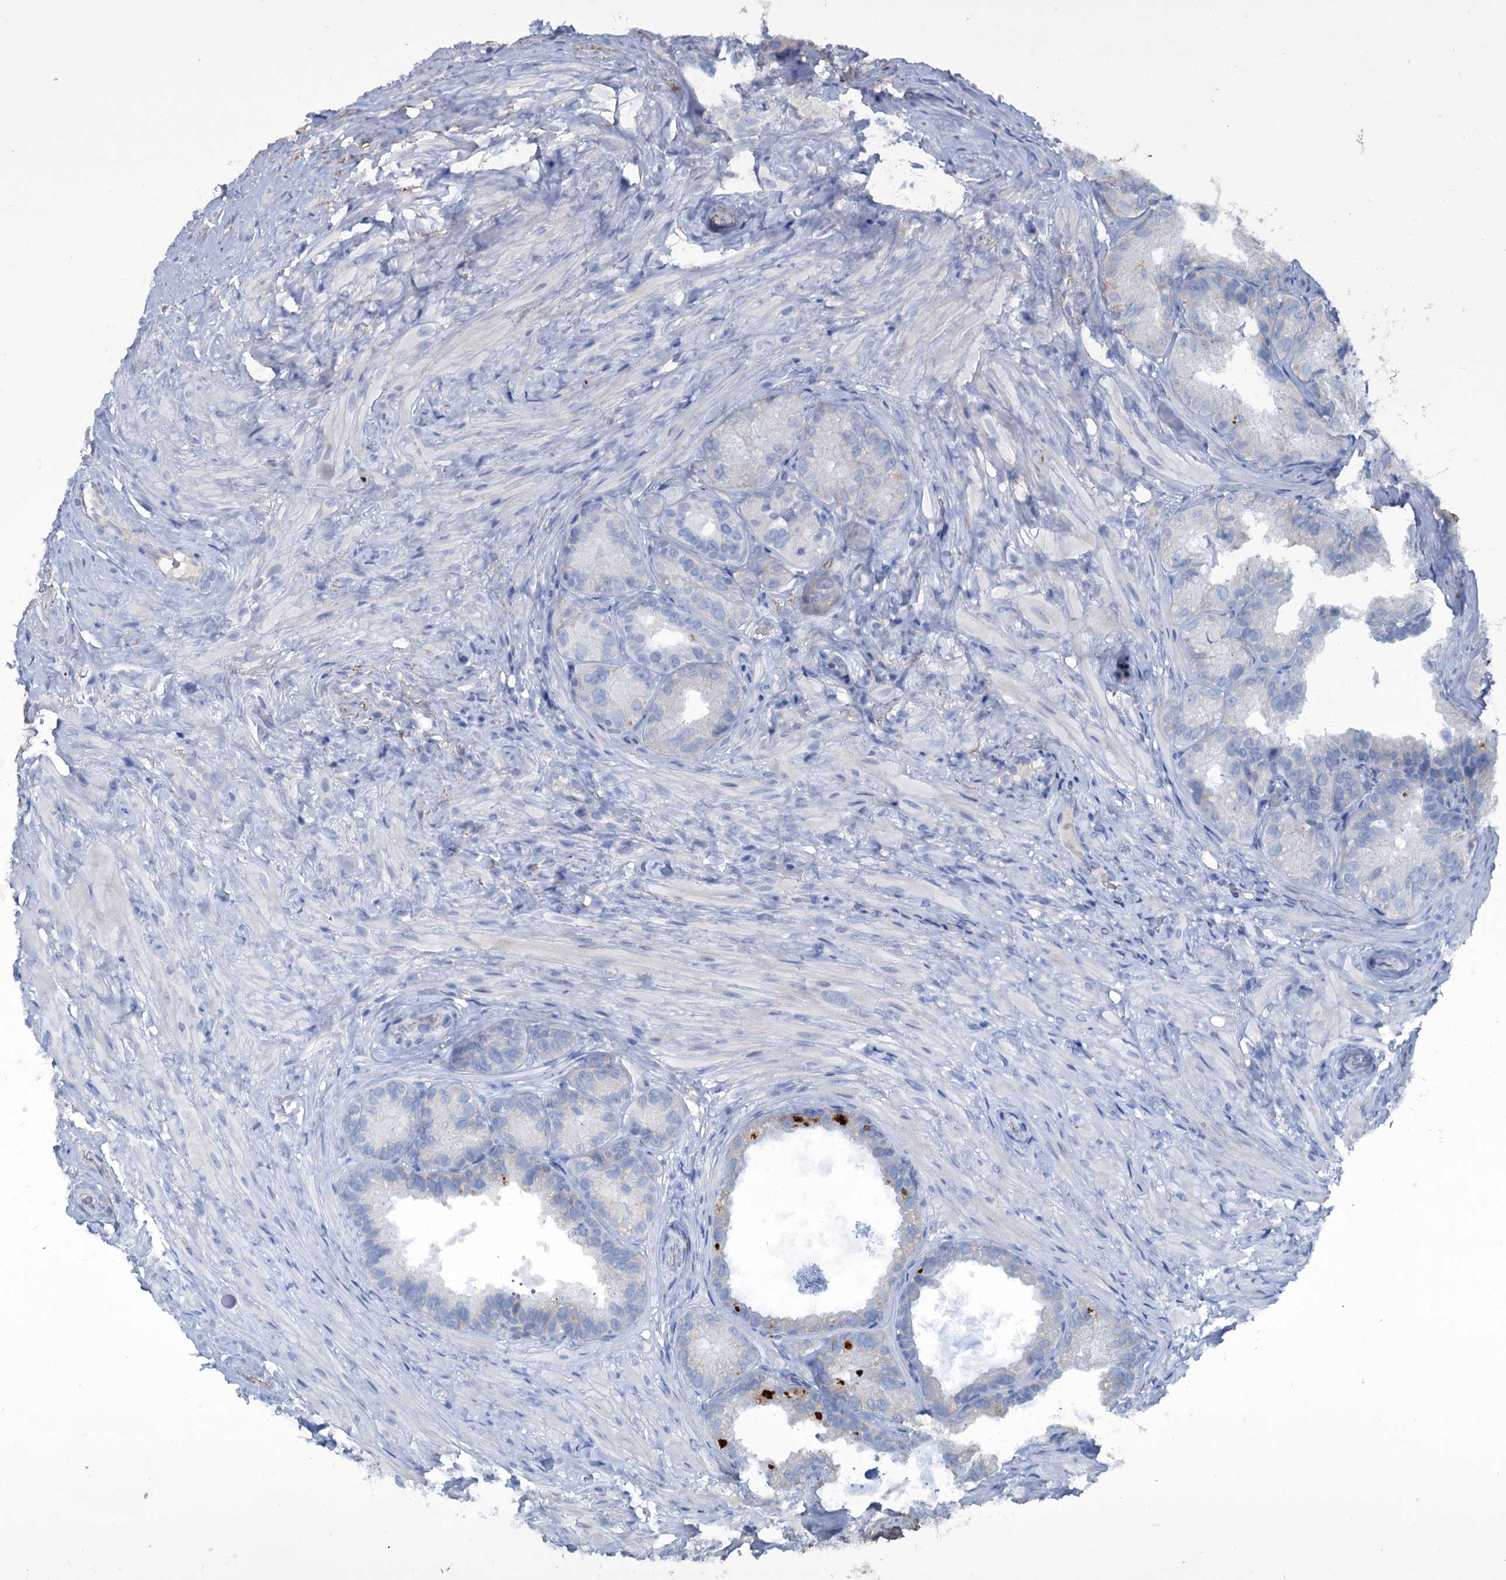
{"staining": {"intensity": "negative", "quantity": "none", "location": "none"}, "tissue": "seminal vesicle", "cell_type": "Glandular cells", "image_type": "normal", "snomed": [{"axis": "morphology", "description": "Normal tissue, NOS"}, {"axis": "topography", "description": "Seminal veicle"}], "caption": "A histopathology image of seminal vesicle stained for a protein exhibits no brown staining in glandular cells. (IHC, brightfield microscopy, high magnification).", "gene": "URAD", "patient": {"sex": "male", "age": 60}}